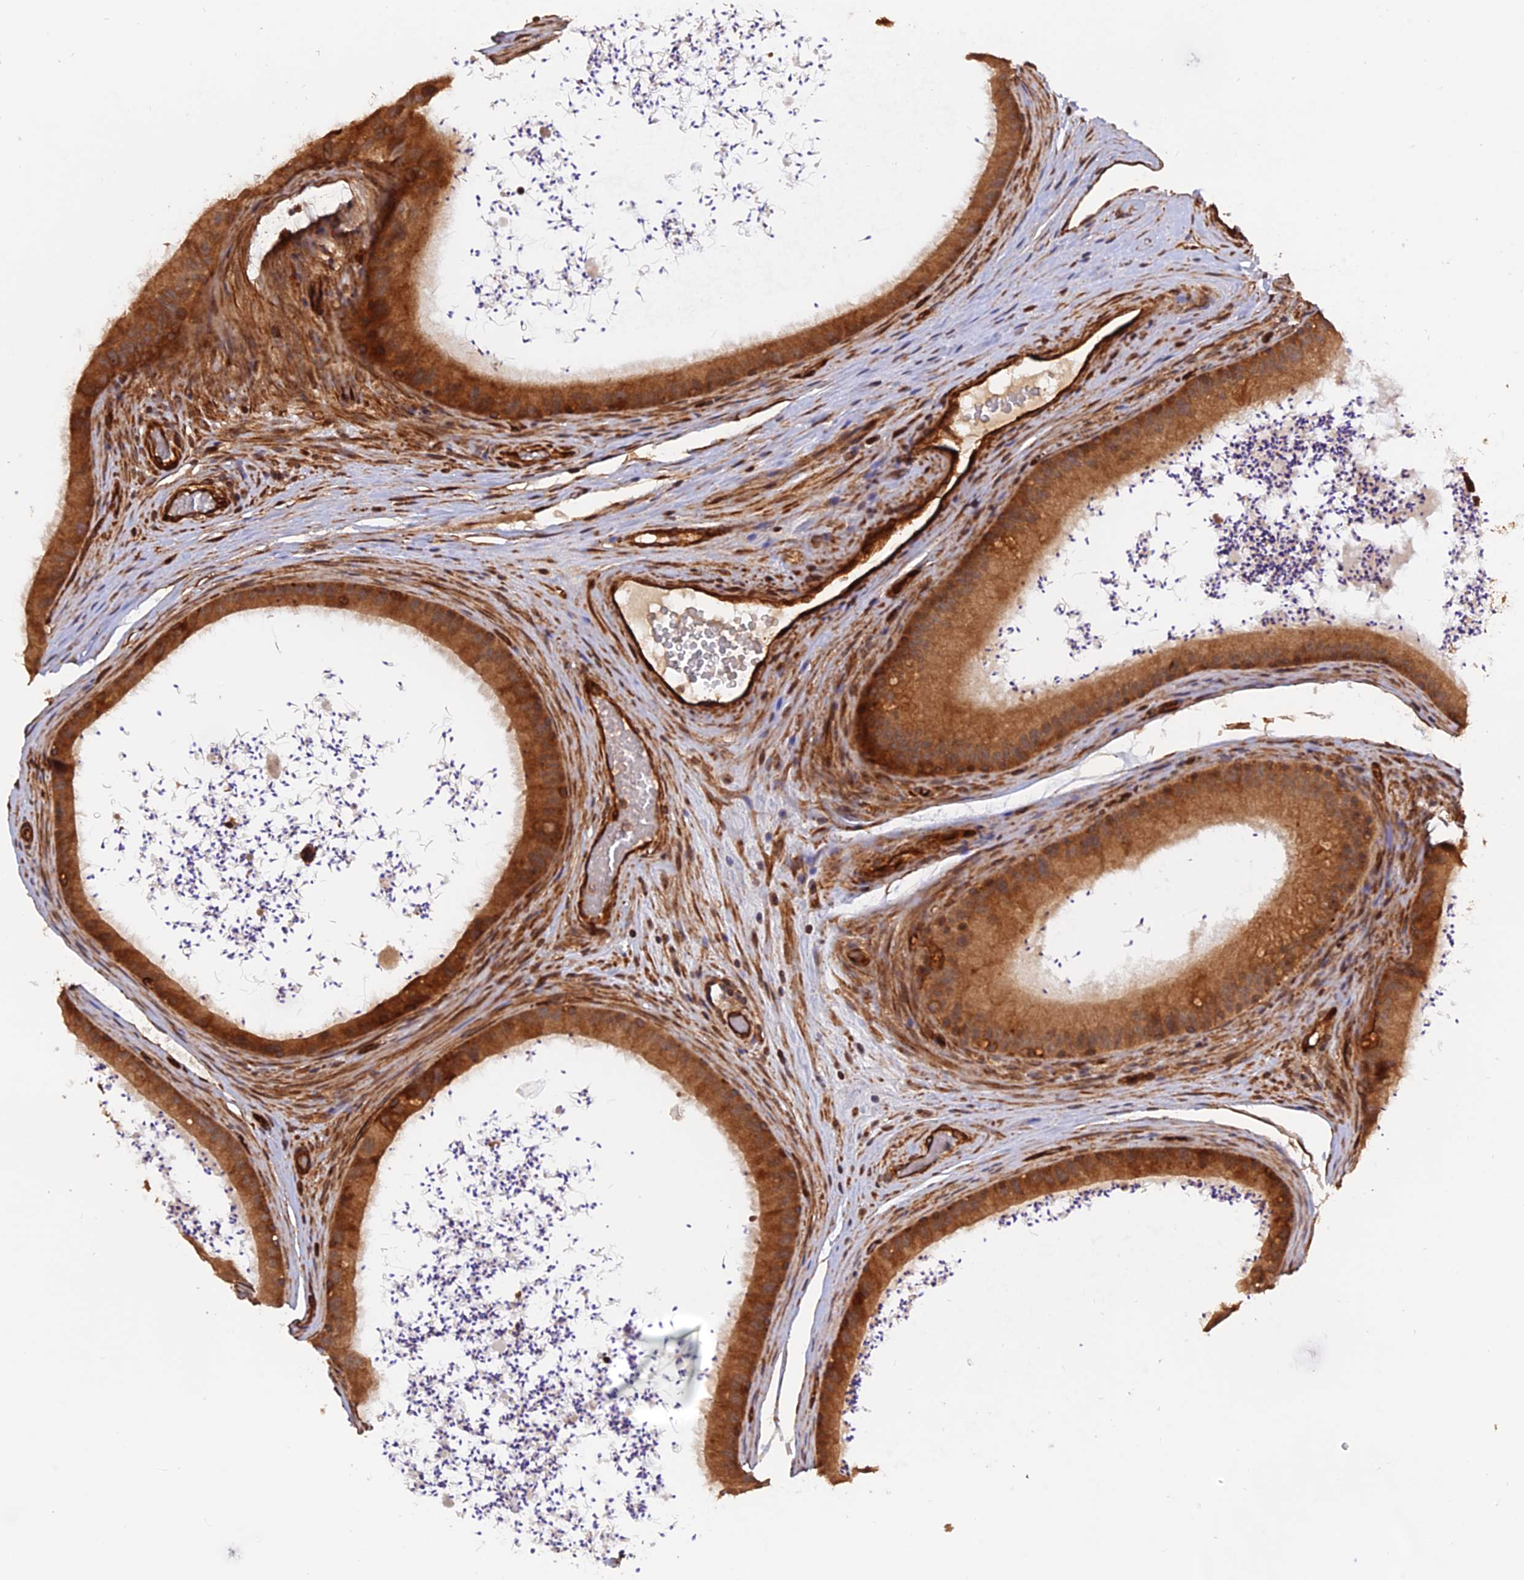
{"staining": {"intensity": "strong", "quantity": "25%-75%", "location": "cytoplasmic/membranous"}, "tissue": "epididymis", "cell_type": "Glandular cells", "image_type": "normal", "snomed": [{"axis": "morphology", "description": "Normal tissue, NOS"}, {"axis": "topography", "description": "Epididymis, spermatic cord, NOS"}], "caption": "An IHC histopathology image of unremarkable tissue is shown. Protein staining in brown highlights strong cytoplasmic/membranous positivity in epididymis within glandular cells. (Brightfield microscopy of DAB IHC at high magnification).", "gene": "CREBL2", "patient": {"sex": "male", "age": 50}}